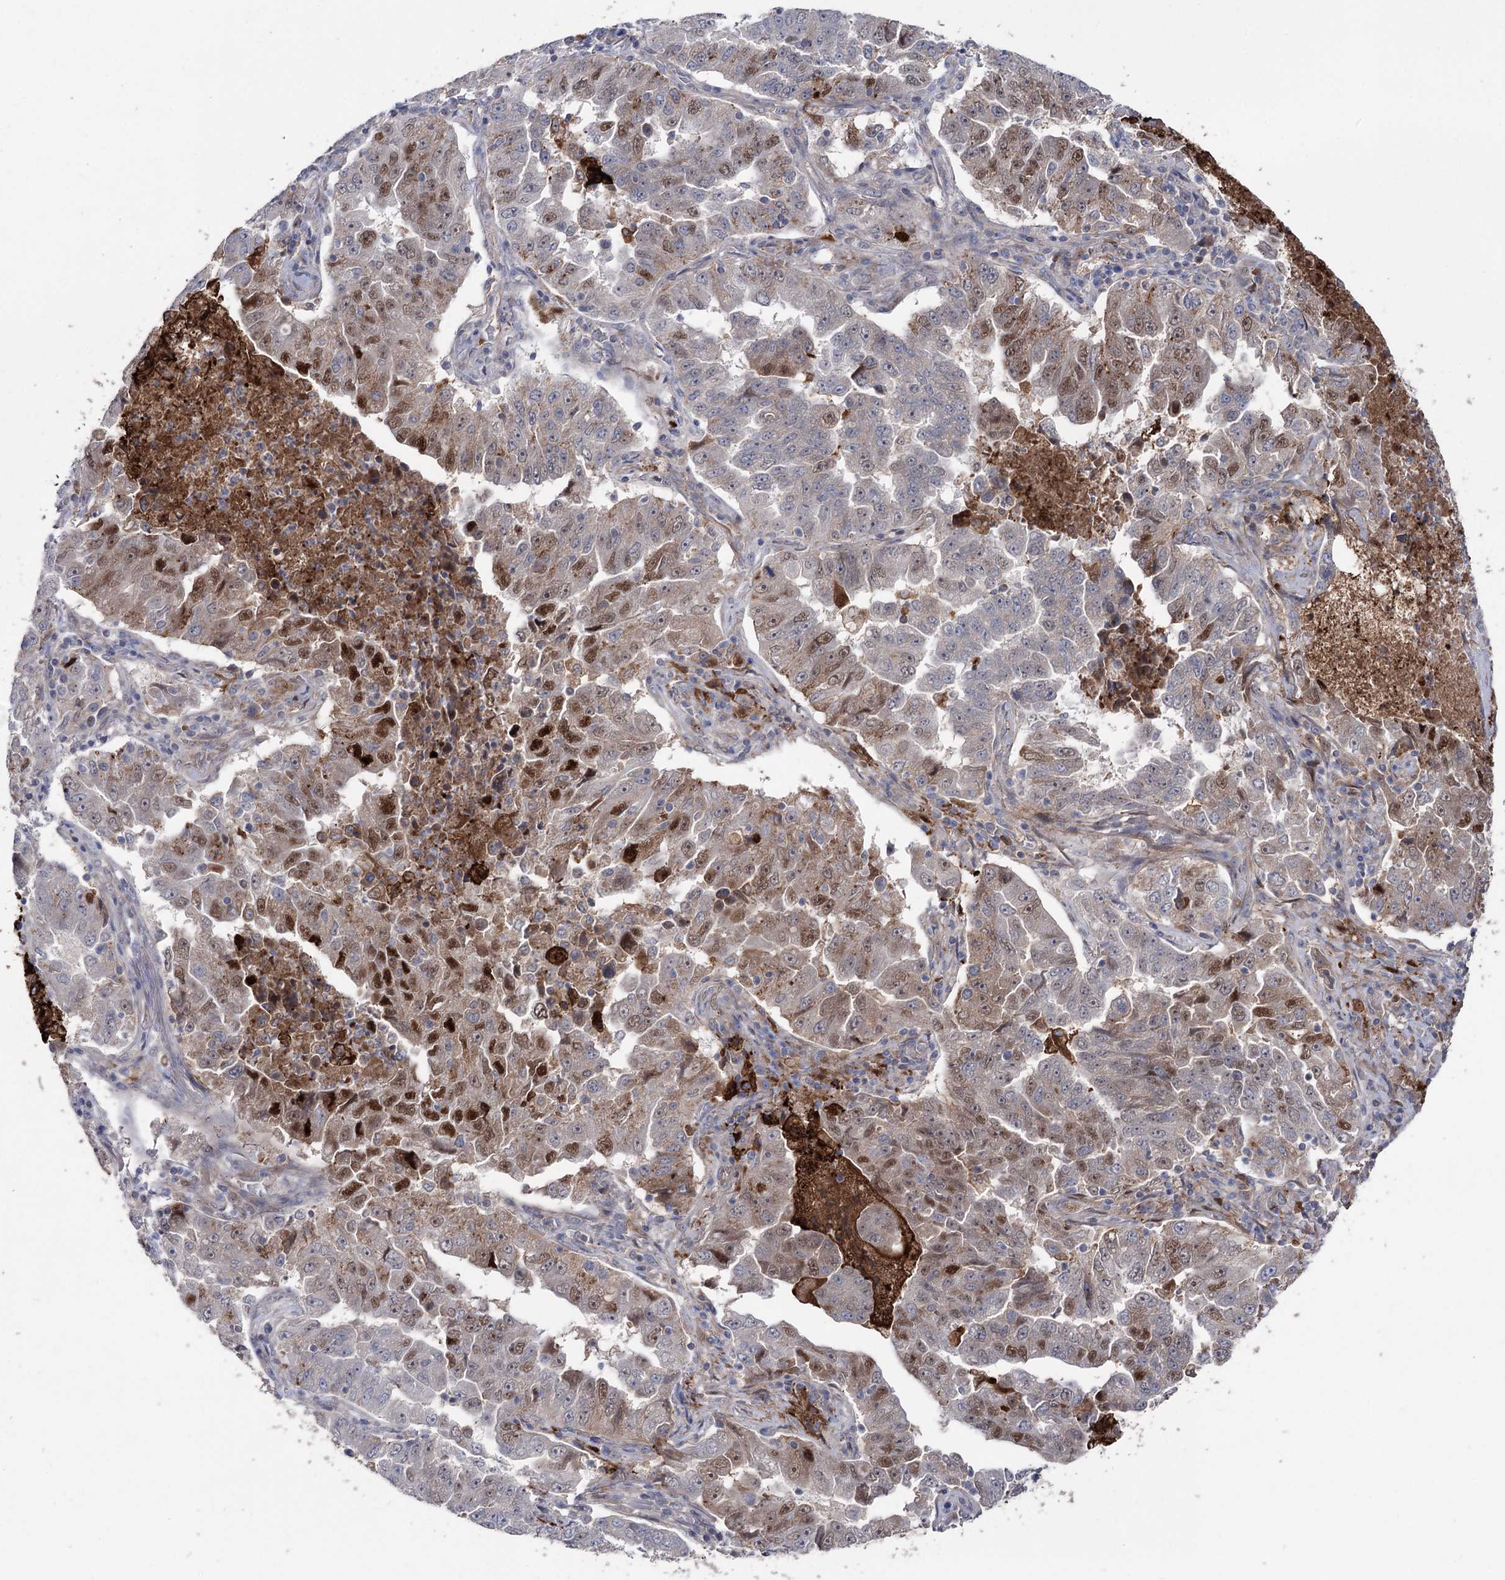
{"staining": {"intensity": "moderate", "quantity": "25%-75%", "location": "cytoplasmic/membranous,nuclear"}, "tissue": "lung cancer", "cell_type": "Tumor cells", "image_type": "cancer", "snomed": [{"axis": "morphology", "description": "Adenocarcinoma, NOS"}, {"axis": "topography", "description": "Lung"}], "caption": "Brown immunohistochemical staining in human lung adenocarcinoma displays moderate cytoplasmic/membranous and nuclear expression in approximately 25%-75% of tumor cells.", "gene": "OTUD1", "patient": {"sex": "female", "age": 51}}